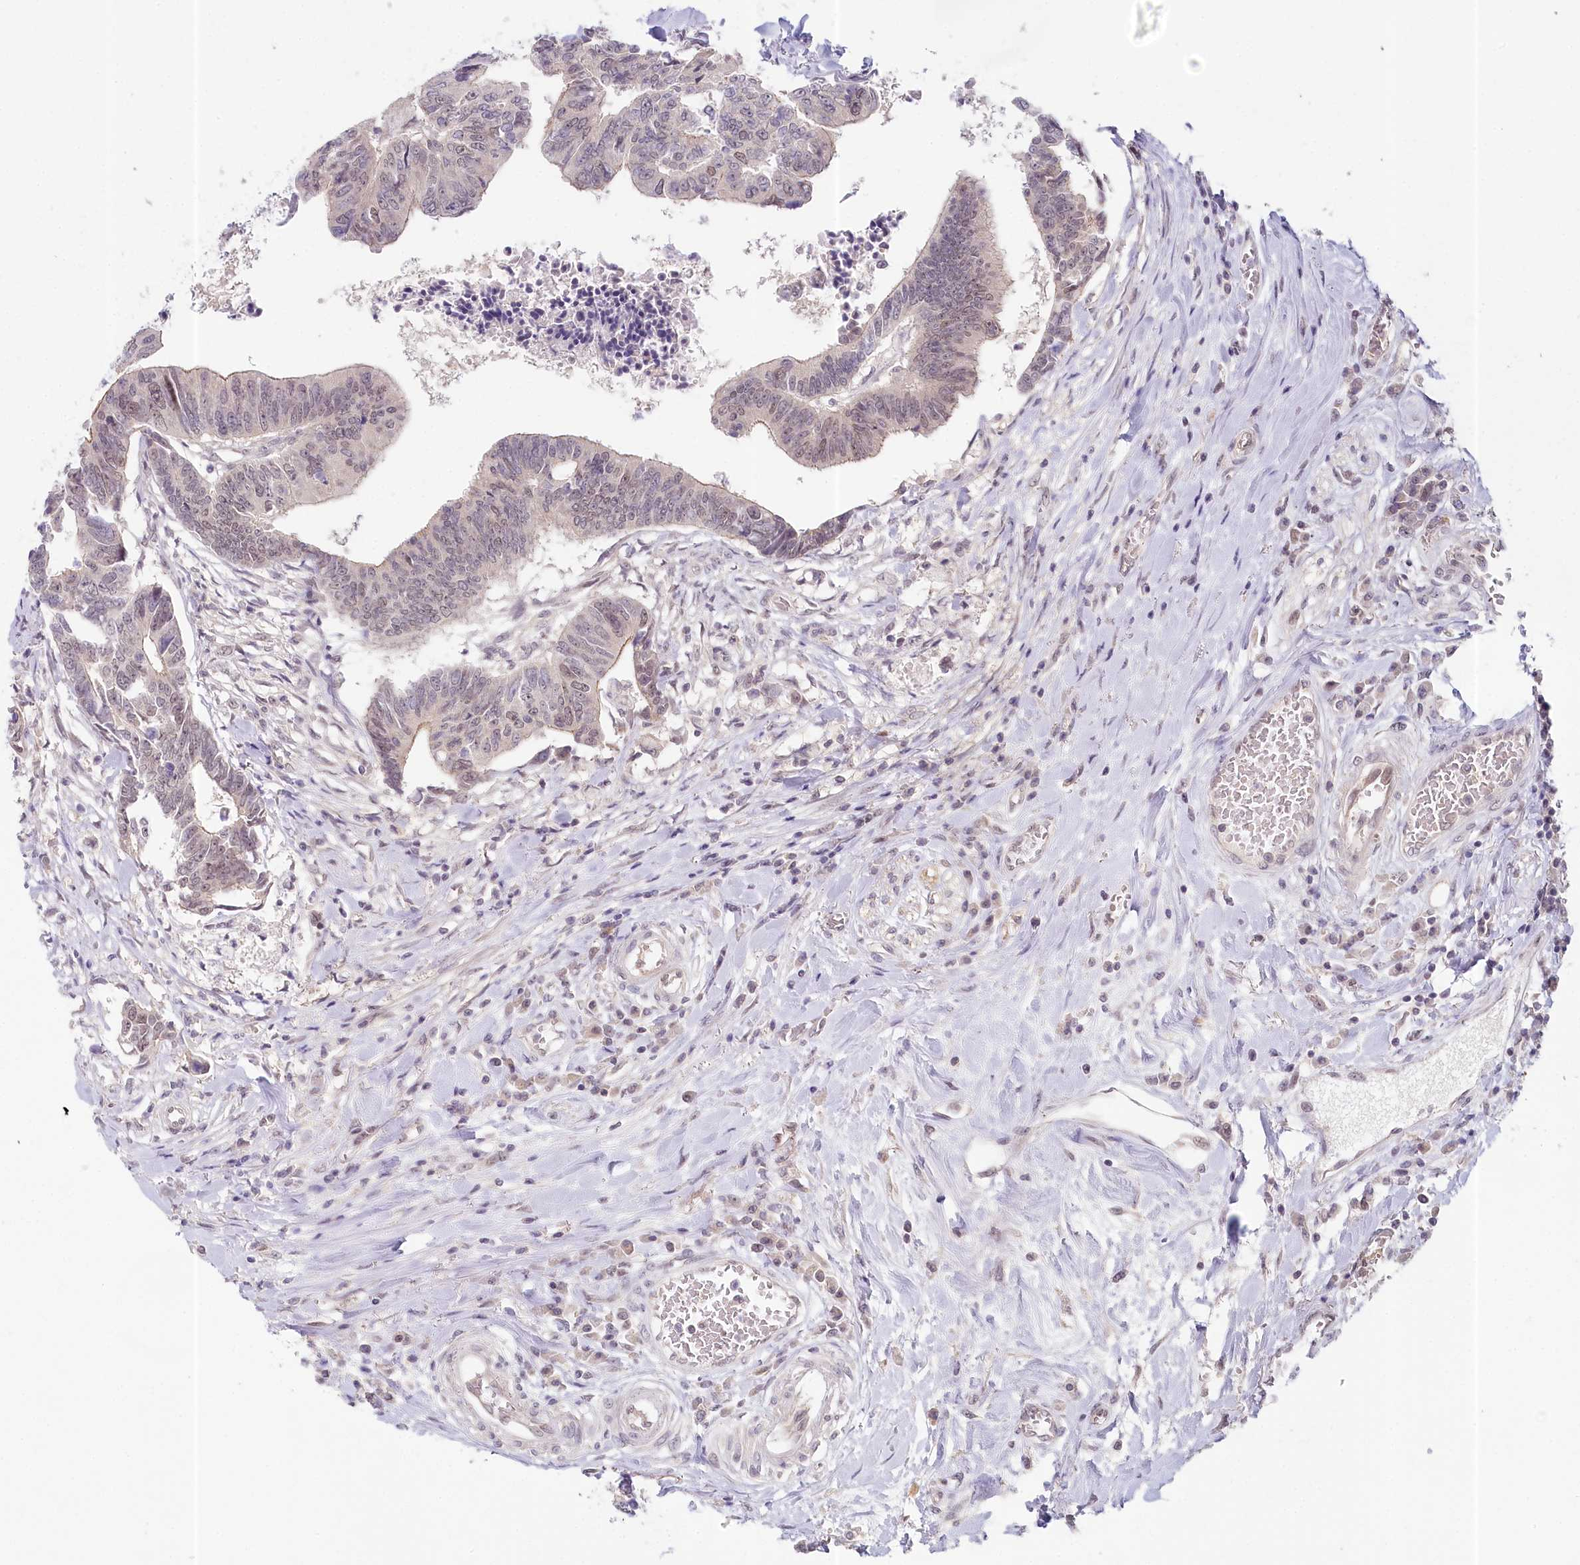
{"staining": {"intensity": "weak", "quantity": "25%-75%", "location": "cytoplasmic/membranous,nuclear"}, "tissue": "colorectal cancer", "cell_type": "Tumor cells", "image_type": "cancer", "snomed": [{"axis": "morphology", "description": "Adenocarcinoma, NOS"}, {"axis": "topography", "description": "Rectum"}], "caption": "Protein expression by immunohistochemistry (IHC) reveals weak cytoplasmic/membranous and nuclear staining in about 25%-75% of tumor cells in adenocarcinoma (colorectal).", "gene": "AMTN", "patient": {"sex": "female", "age": 65}}